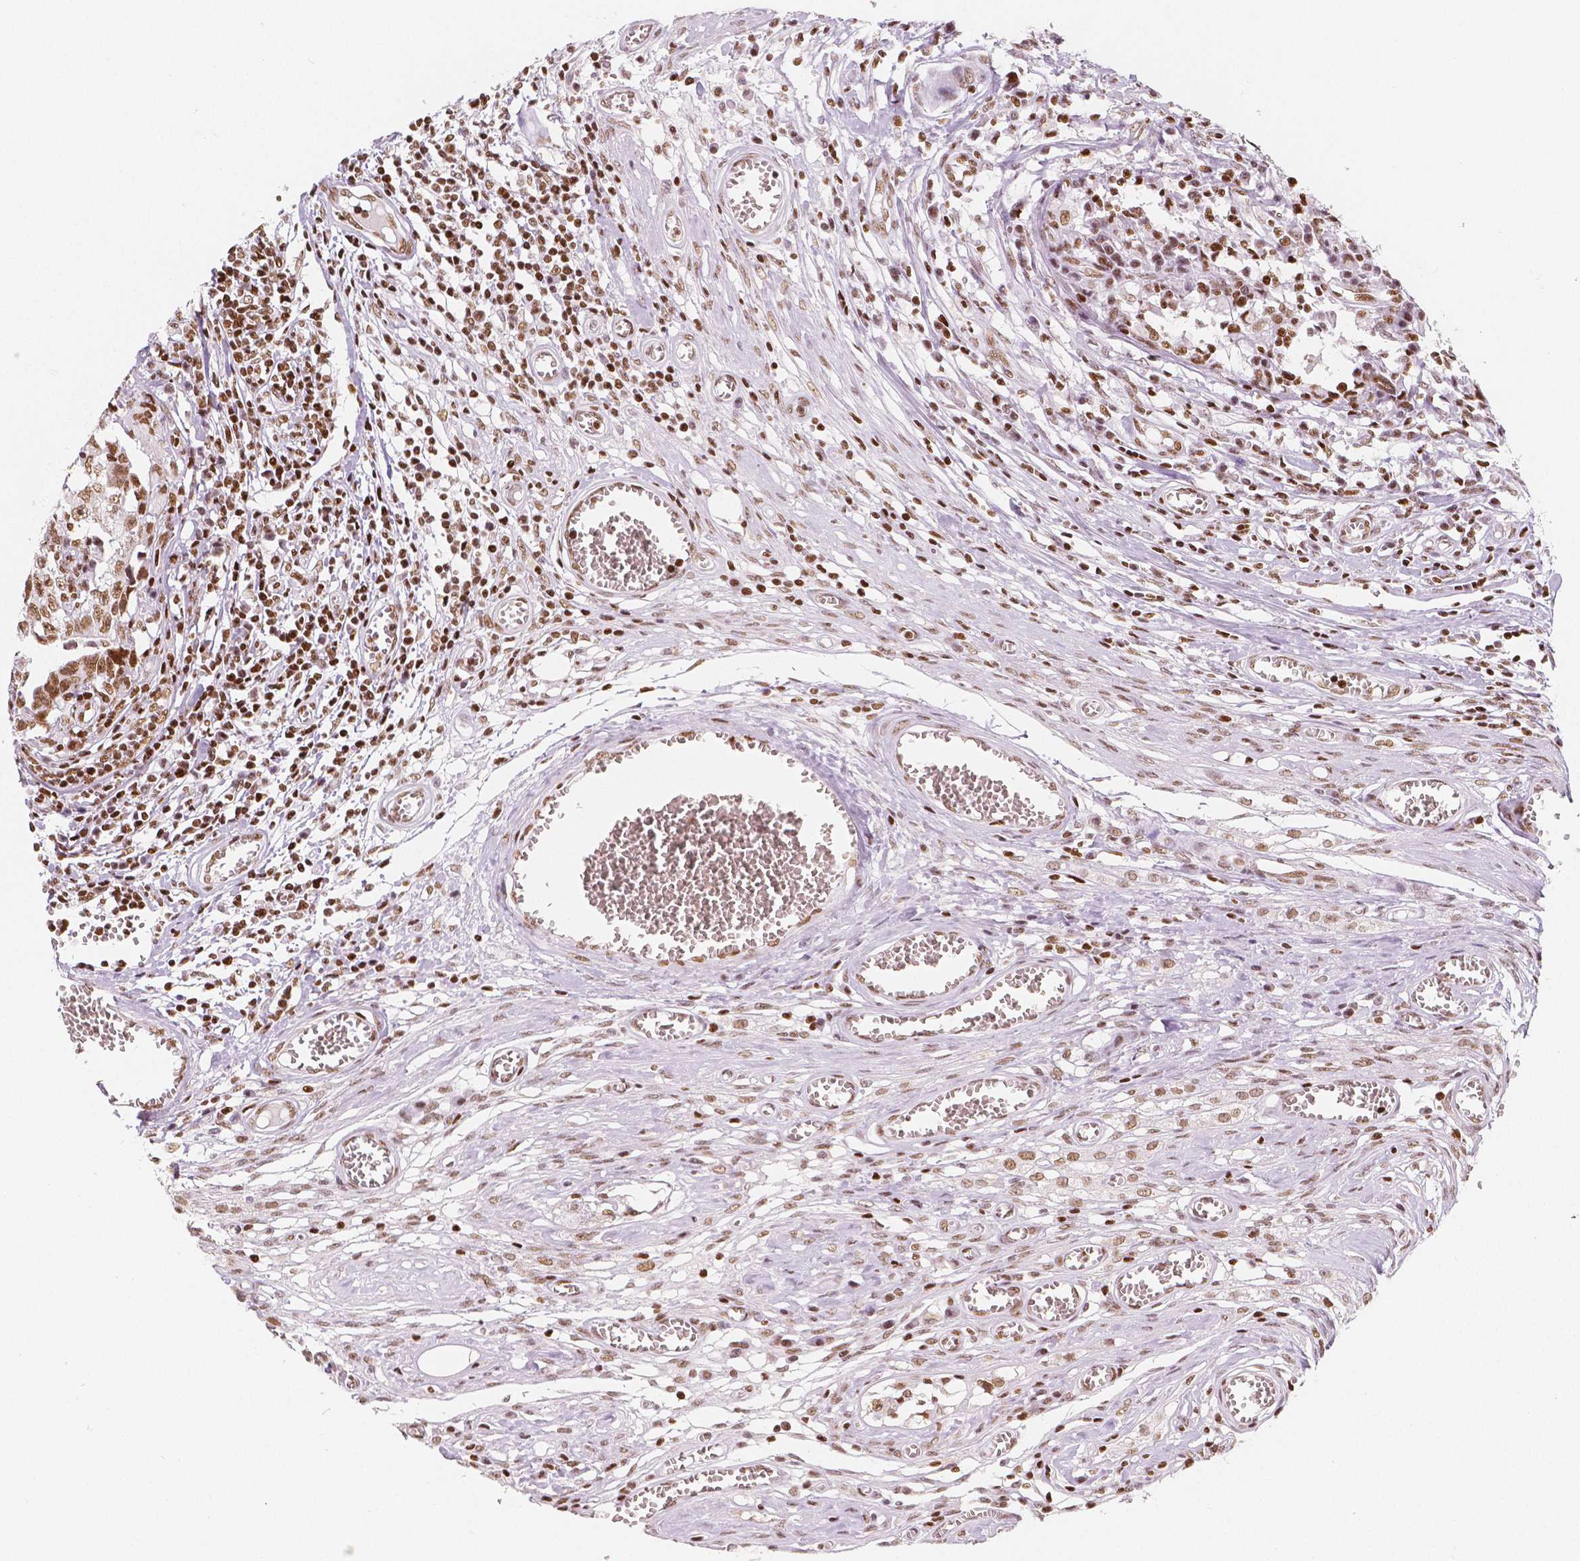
{"staining": {"intensity": "moderate", "quantity": ">75%", "location": "nuclear"}, "tissue": "testis cancer", "cell_type": "Tumor cells", "image_type": "cancer", "snomed": [{"axis": "morphology", "description": "Carcinoma, Embryonal, NOS"}, {"axis": "topography", "description": "Testis"}], "caption": "Protein staining of testis cancer (embryonal carcinoma) tissue exhibits moderate nuclear staining in about >75% of tumor cells.", "gene": "HDAC1", "patient": {"sex": "male", "age": 36}}